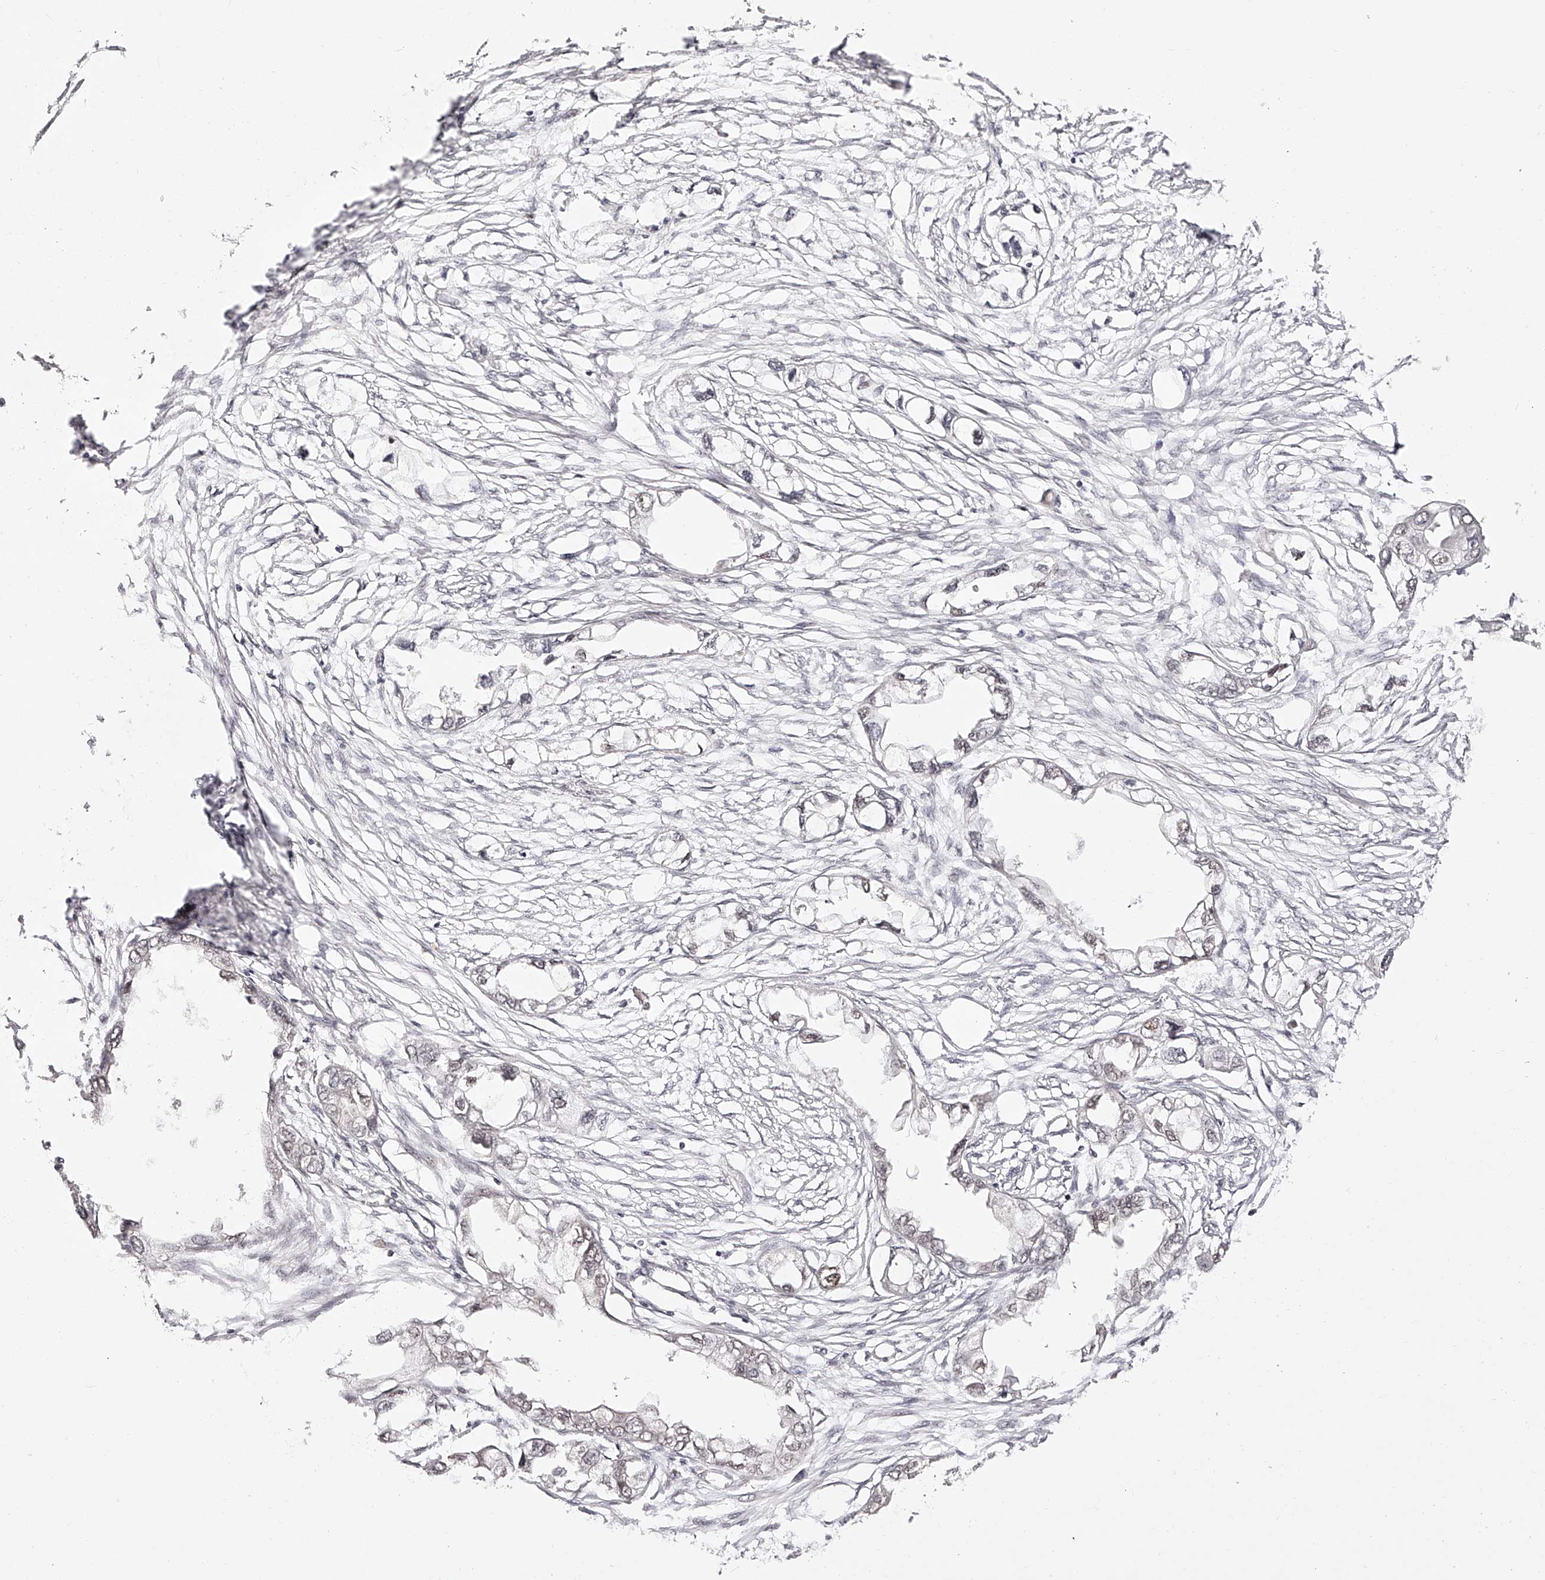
{"staining": {"intensity": "weak", "quantity": "<25%", "location": "nuclear"}, "tissue": "endometrial cancer", "cell_type": "Tumor cells", "image_type": "cancer", "snomed": [{"axis": "morphology", "description": "Adenocarcinoma, NOS"}, {"axis": "morphology", "description": "Adenocarcinoma, metastatic, NOS"}, {"axis": "topography", "description": "Adipose tissue"}, {"axis": "topography", "description": "Endometrium"}], "caption": "Endometrial cancer stained for a protein using immunohistochemistry (IHC) exhibits no staining tumor cells.", "gene": "USF3", "patient": {"sex": "female", "age": 67}}